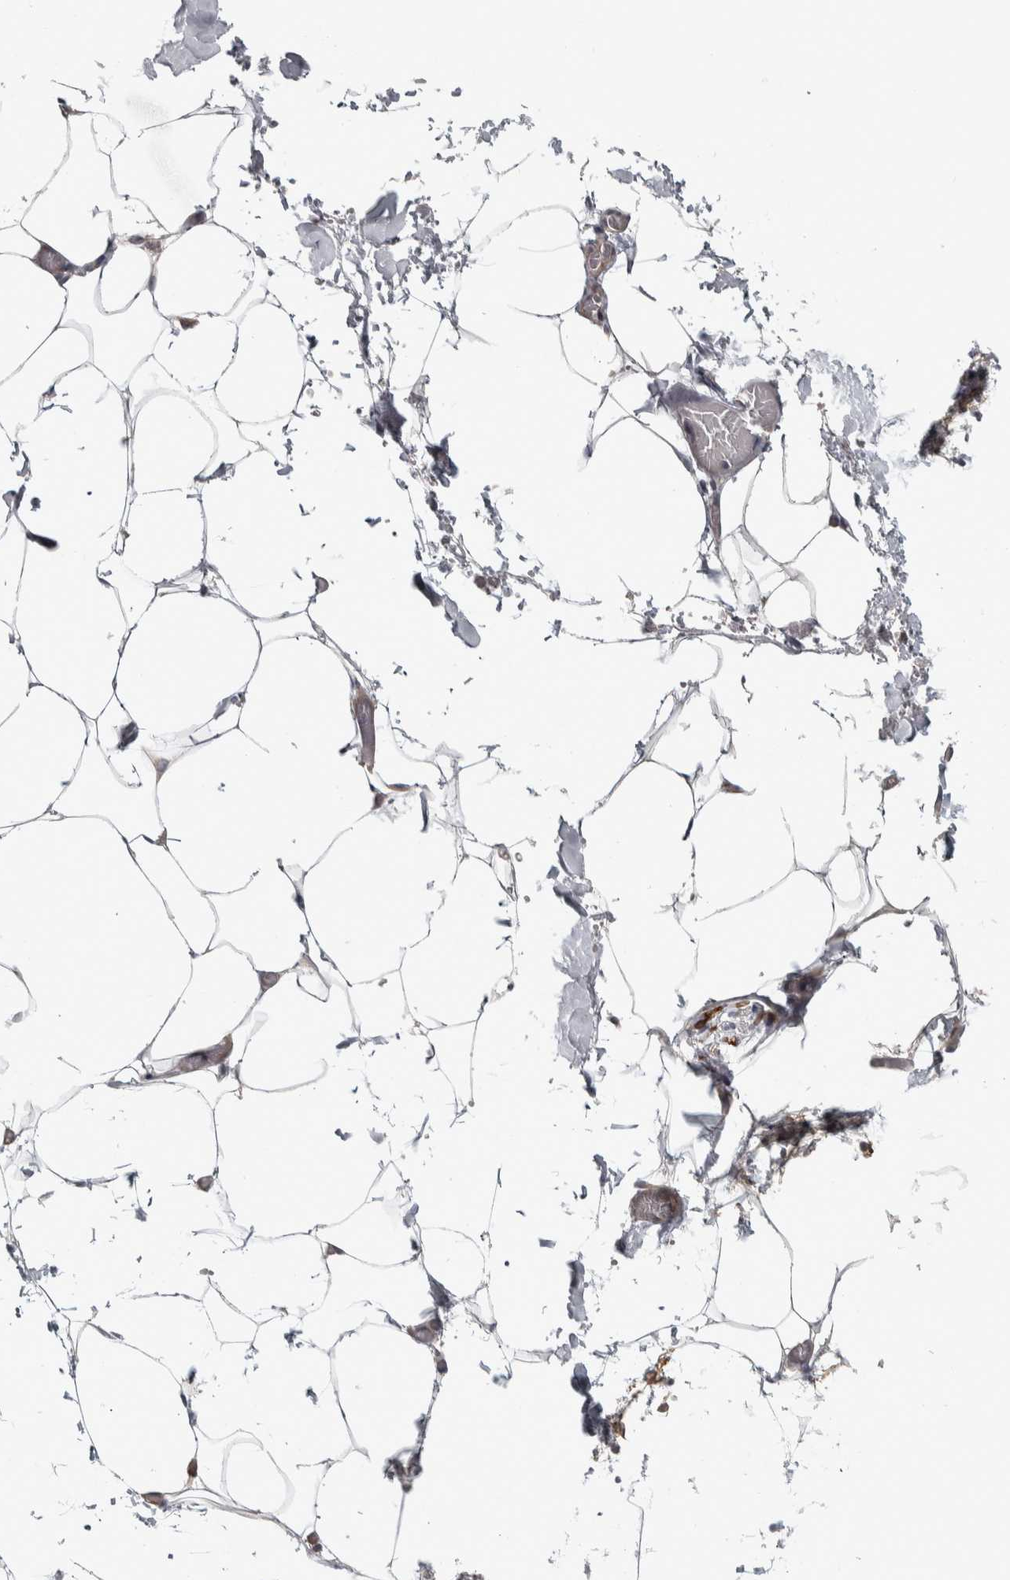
{"staining": {"intensity": "moderate", "quantity": "<25%", "location": "cytoplasmic/membranous"}, "tissue": "adipose tissue", "cell_type": "Adipocytes", "image_type": "normal", "snomed": [{"axis": "morphology", "description": "Normal tissue, NOS"}, {"axis": "morphology", "description": "Adenocarcinoma, NOS"}, {"axis": "topography", "description": "Colon"}, {"axis": "topography", "description": "Peripheral nerve tissue"}], "caption": "Adipose tissue stained with a brown dye reveals moderate cytoplasmic/membranous positive expression in approximately <25% of adipocytes.", "gene": "CHMP4C", "patient": {"sex": "male", "age": 14}}